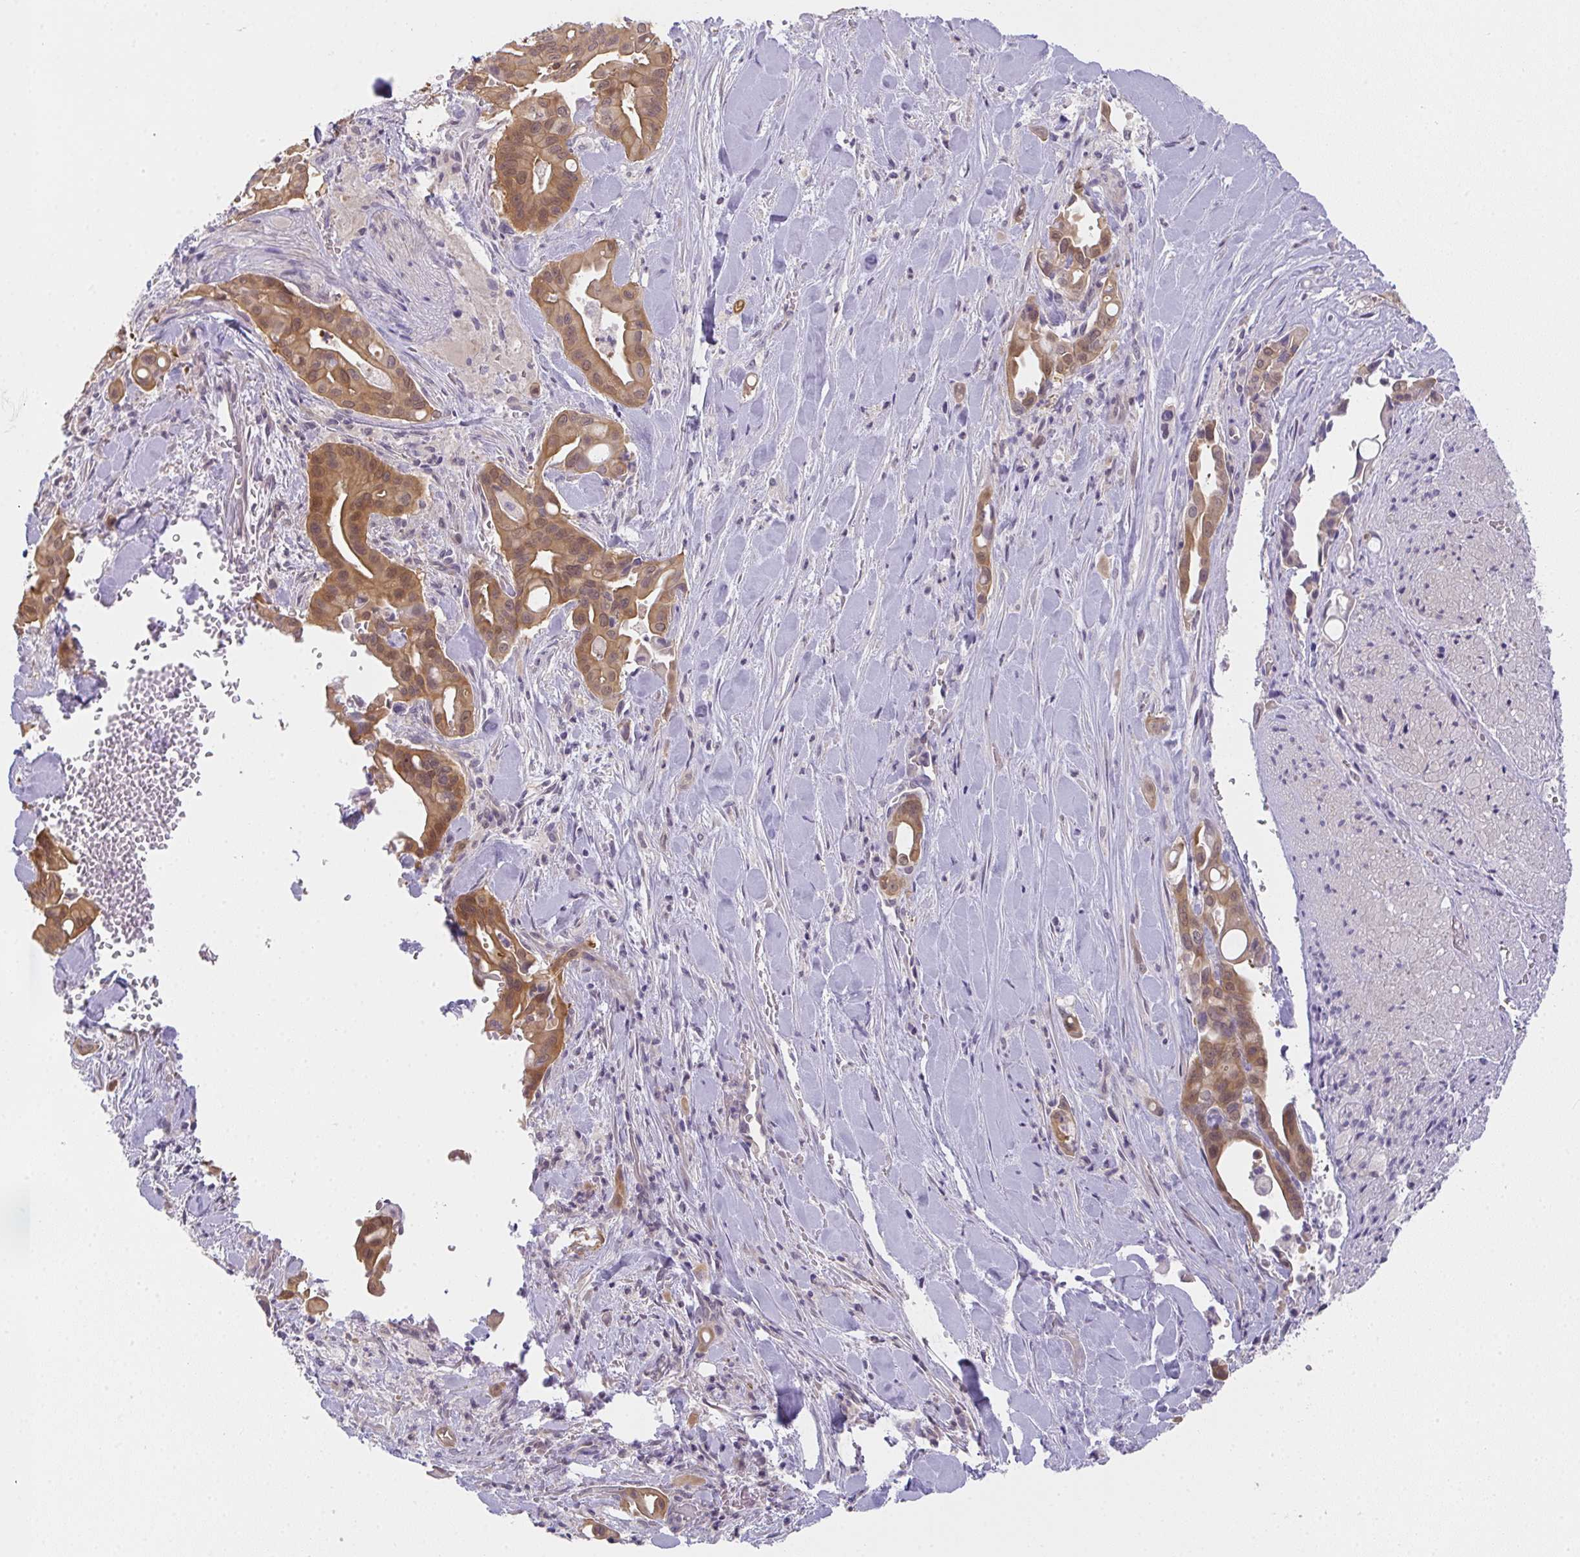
{"staining": {"intensity": "moderate", "quantity": ">75%", "location": "cytoplasmic/membranous"}, "tissue": "liver cancer", "cell_type": "Tumor cells", "image_type": "cancer", "snomed": [{"axis": "morphology", "description": "Cholangiocarcinoma"}, {"axis": "topography", "description": "Liver"}], "caption": "Moderate cytoplasmic/membranous staining is identified in about >75% of tumor cells in liver cancer.", "gene": "GSDMB", "patient": {"sex": "female", "age": 68}}